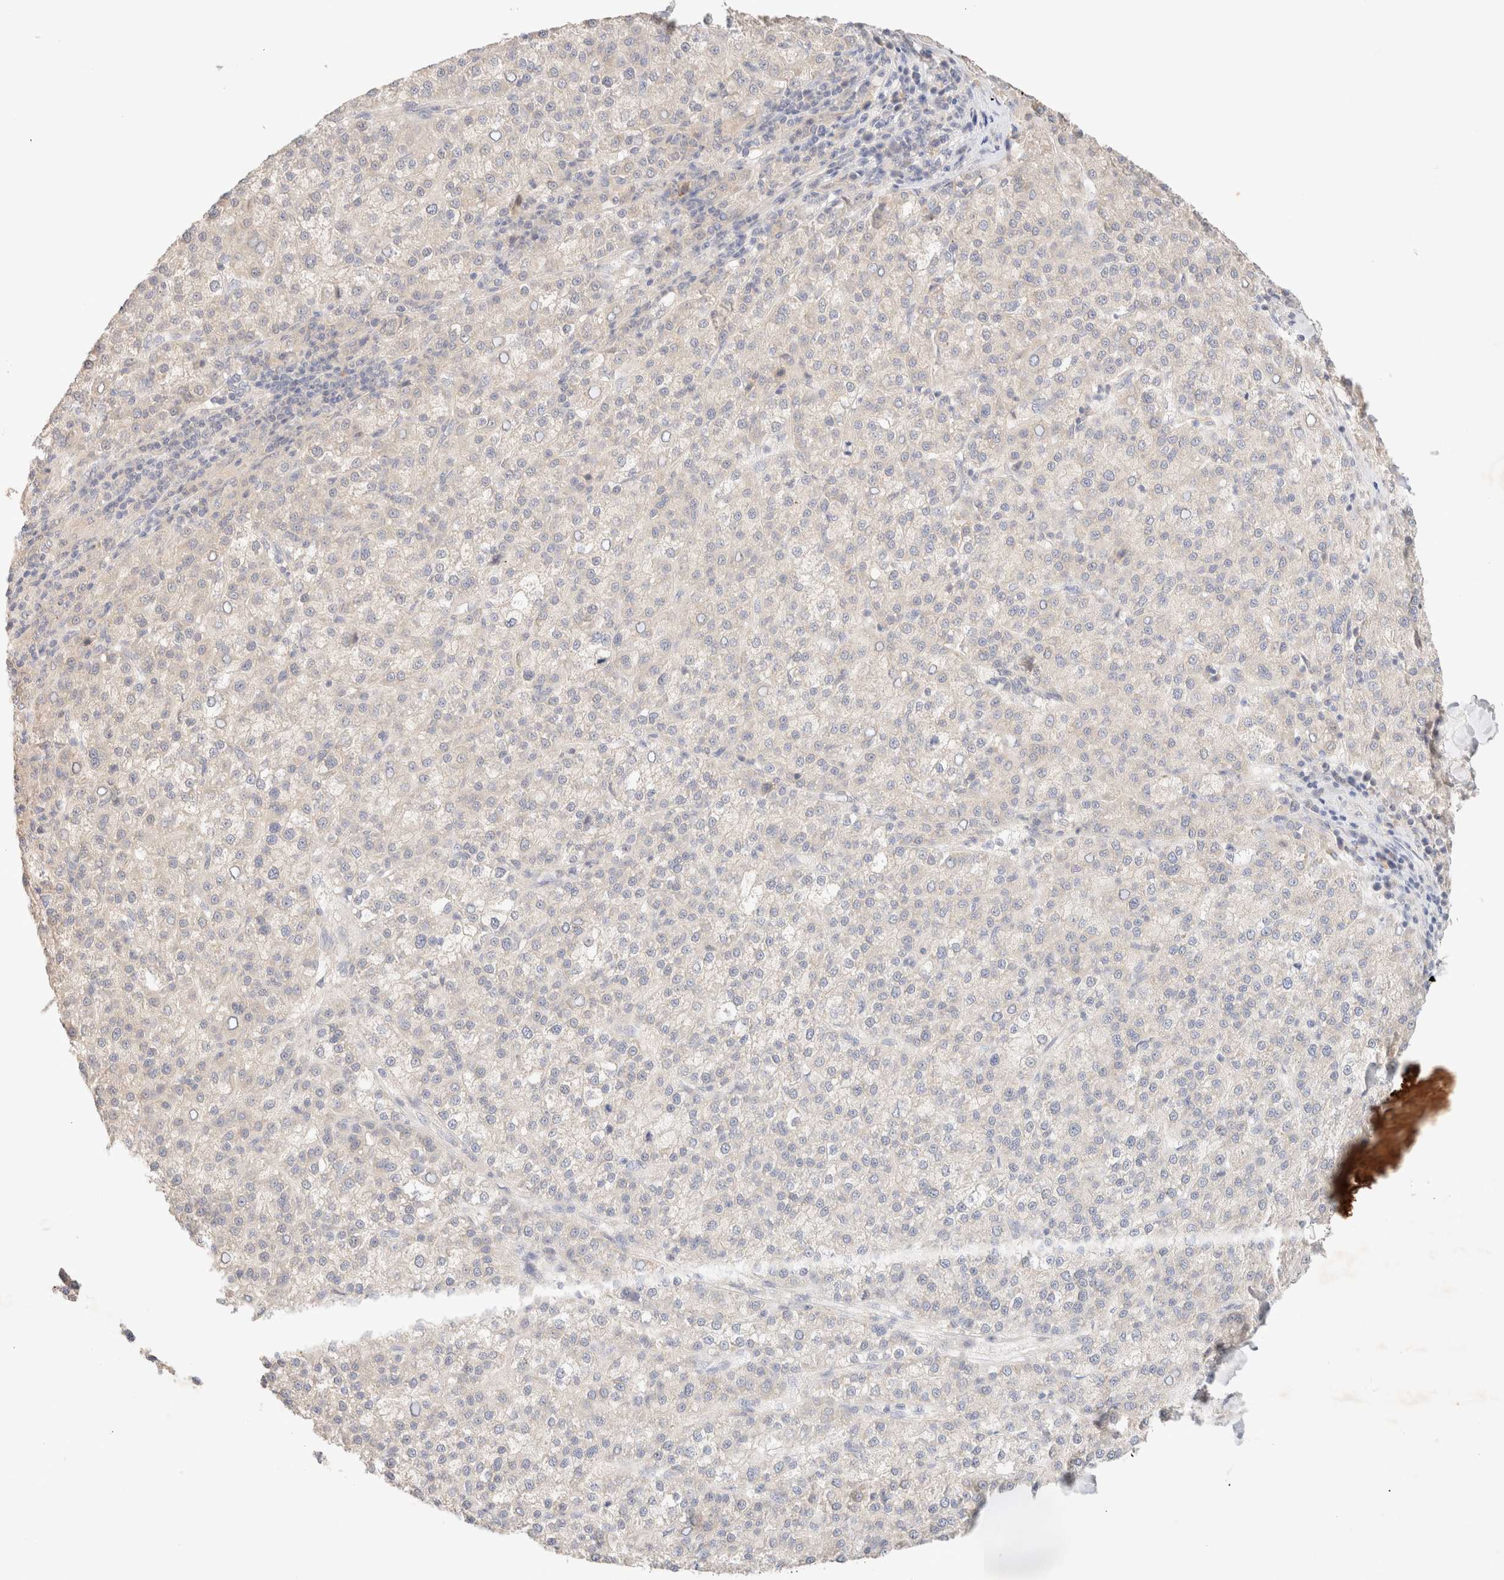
{"staining": {"intensity": "negative", "quantity": "none", "location": "none"}, "tissue": "liver cancer", "cell_type": "Tumor cells", "image_type": "cancer", "snomed": [{"axis": "morphology", "description": "Carcinoma, Hepatocellular, NOS"}, {"axis": "topography", "description": "Liver"}], "caption": "IHC of human liver hepatocellular carcinoma shows no positivity in tumor cells.", "gene": "SARM1", "patient": {"sex": "female", "age": 58}}